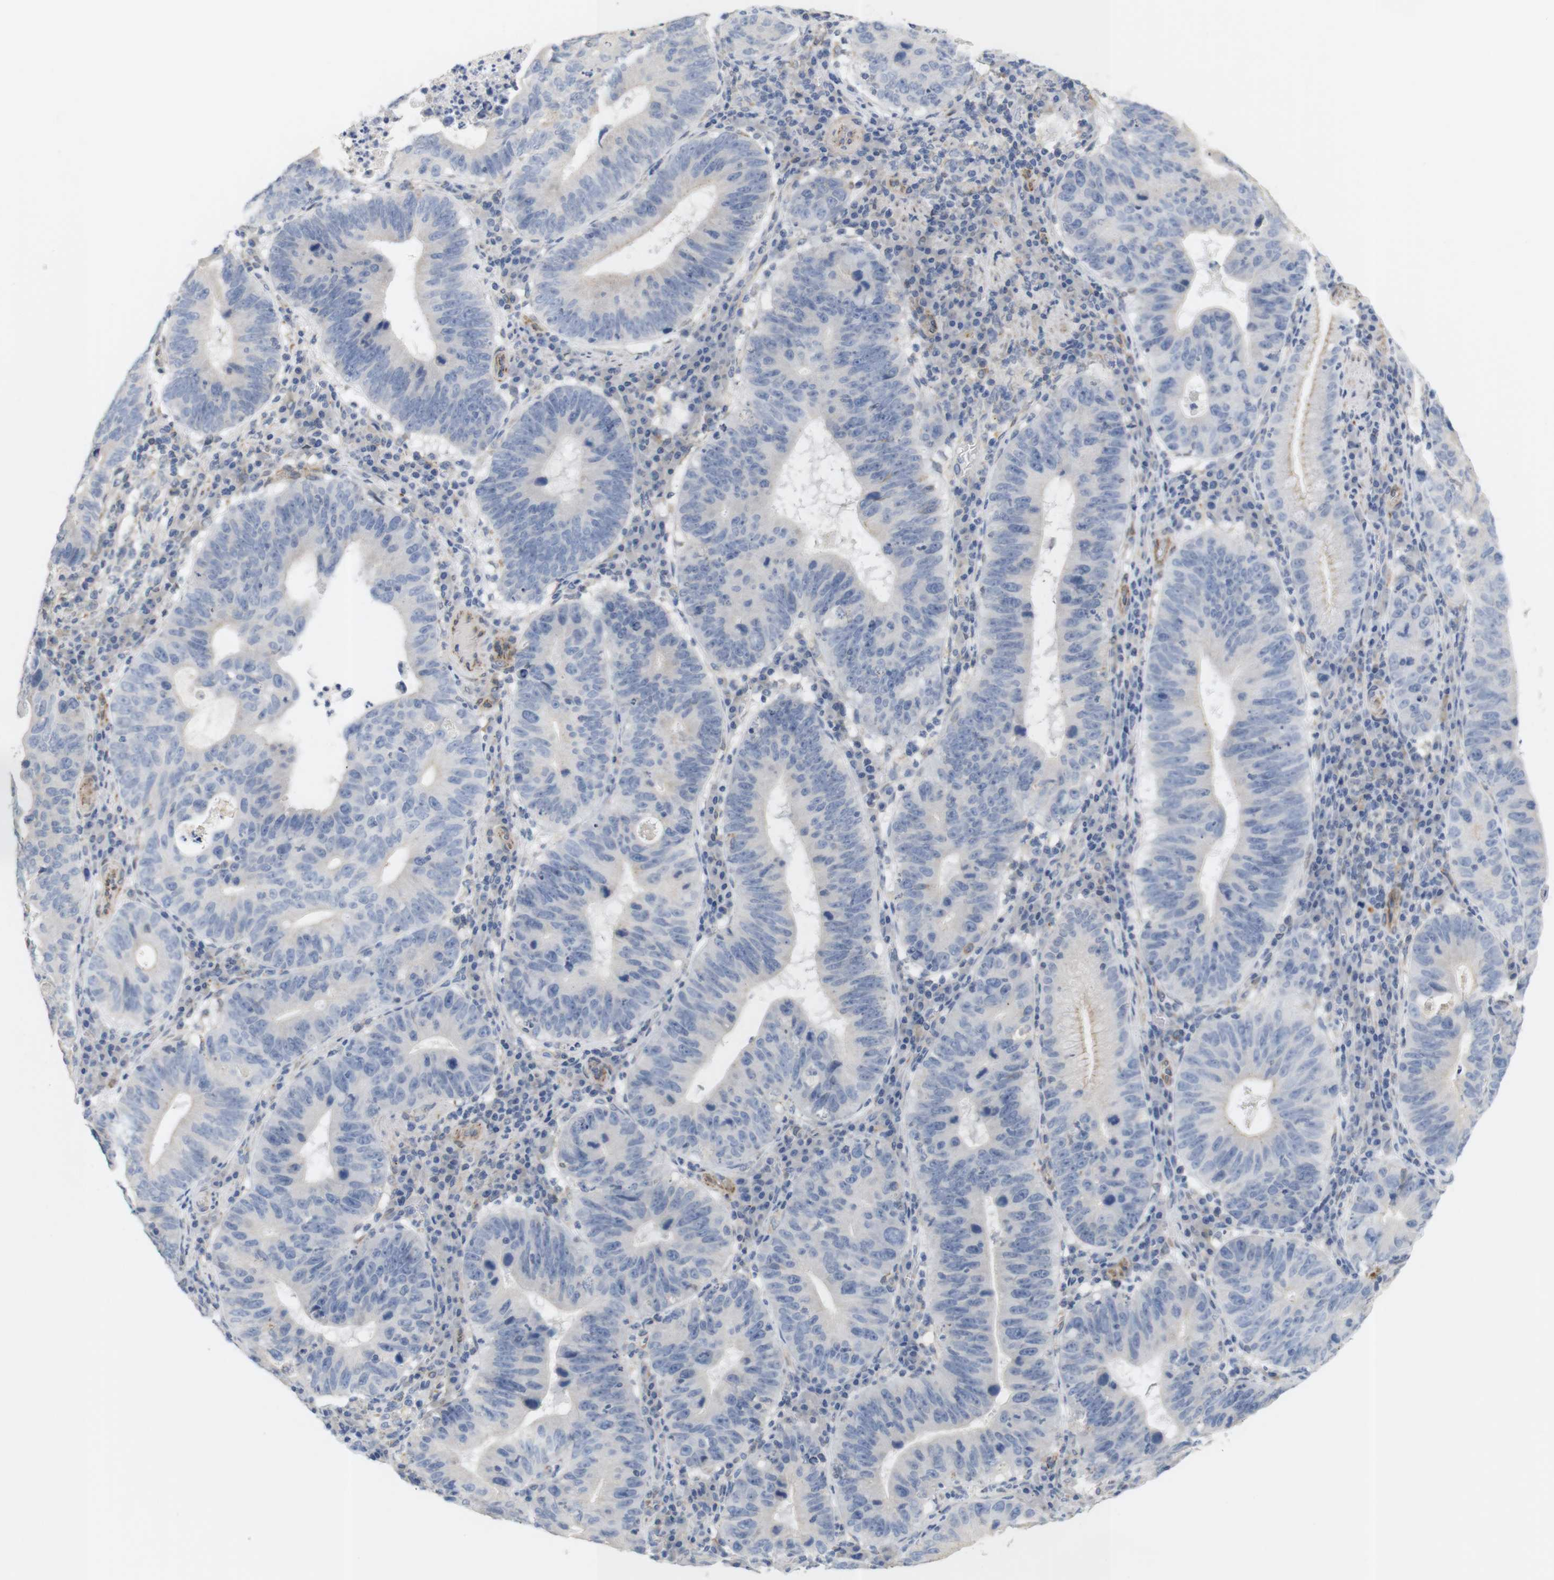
{"staining": {"intensity": "negative", "quantity": "none", "location": "none"}, "tissue": "stomach cancer", "cell_type": "Tumor cells", "image_type": "cancer", "snomed": [{"axis": "morphology", "description": "Adenocarcinoma, NOS"}, {"axis": "topography", "description": "Stomach"}], "caption": "This histopathology image is of stomach cancer (adenocarcinoma) stained with immunohistochemistry to label a protein in brown with the nuclei are counter-stained blue. There is no expression in tumor cells.", "gene": "ITPR1", "patient": {"sex": "male", "age": 59}}